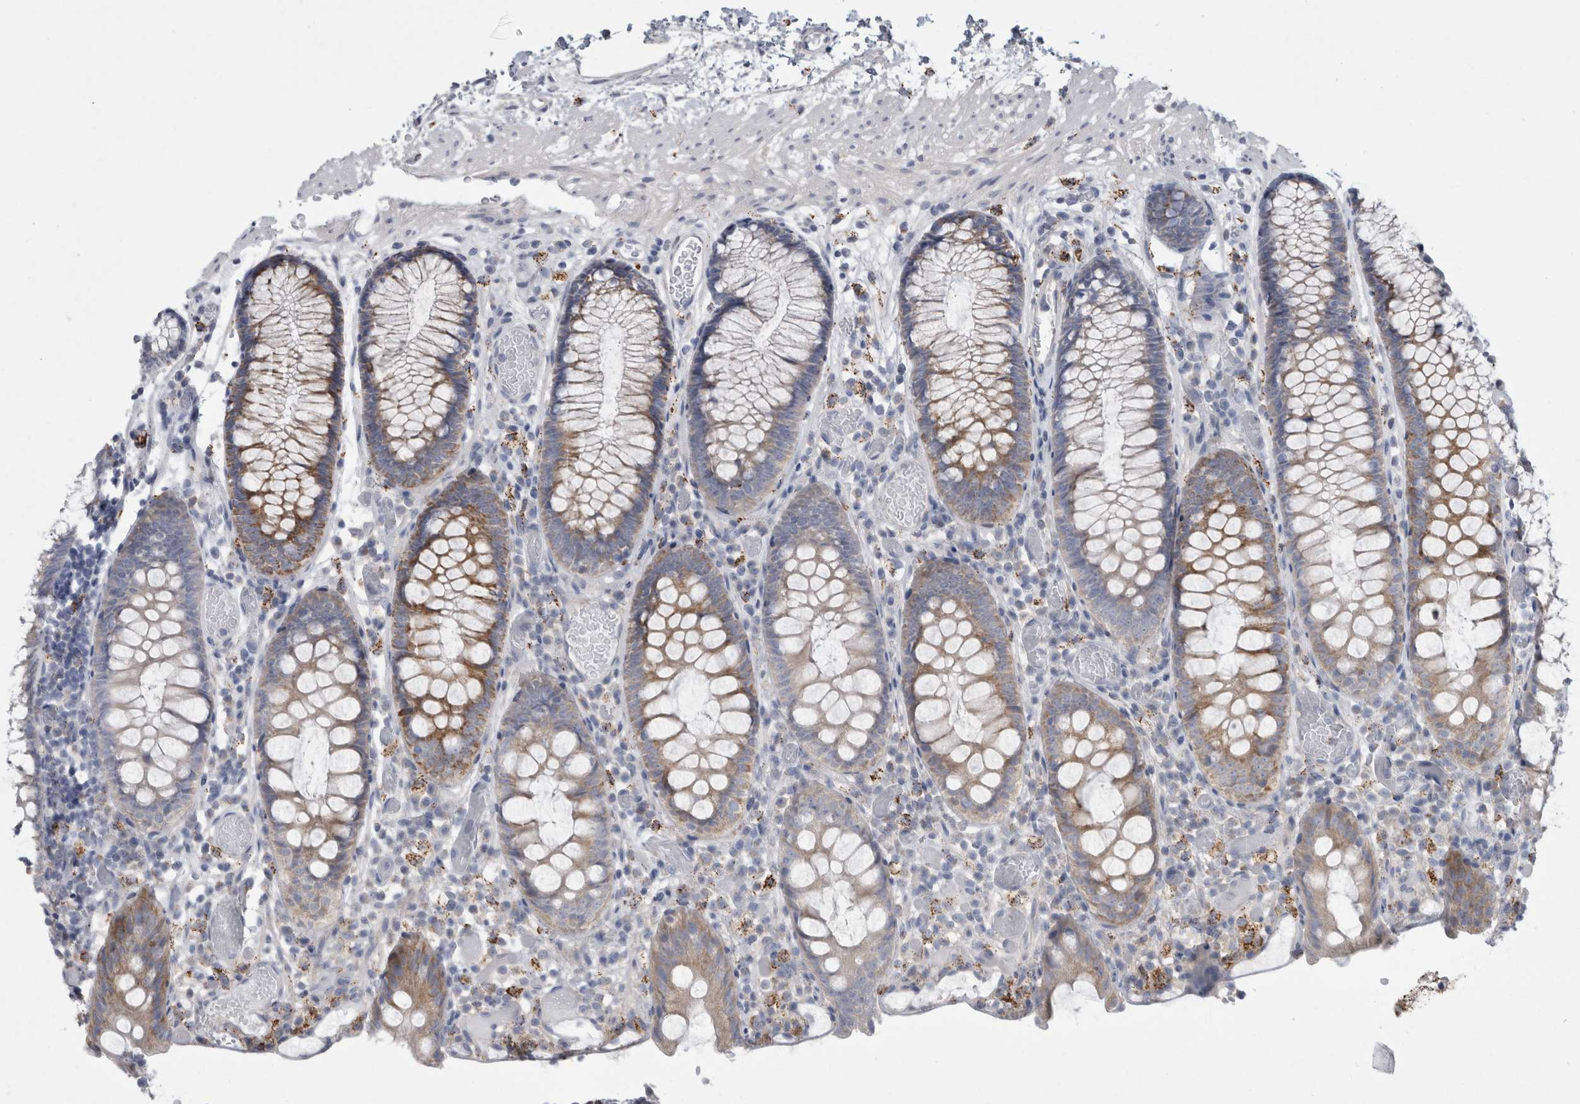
{"staining": {"intensity": "negative", "quantity": "none", "location": "none"}, "tissue": "colon", "cell_type": "Endothelial cells", "image_type": "normal", "snomed": [{"axis": "morphology", "description": "Normal tissue, NOS"}, {"axis": "topography", "description": "Colon"}], "caption": "Protein analysis of unremarkable colon shows no significant positivity in endothelial cells.", "gene": "GATM", "patient": {"sex": "male", "age": 14}}